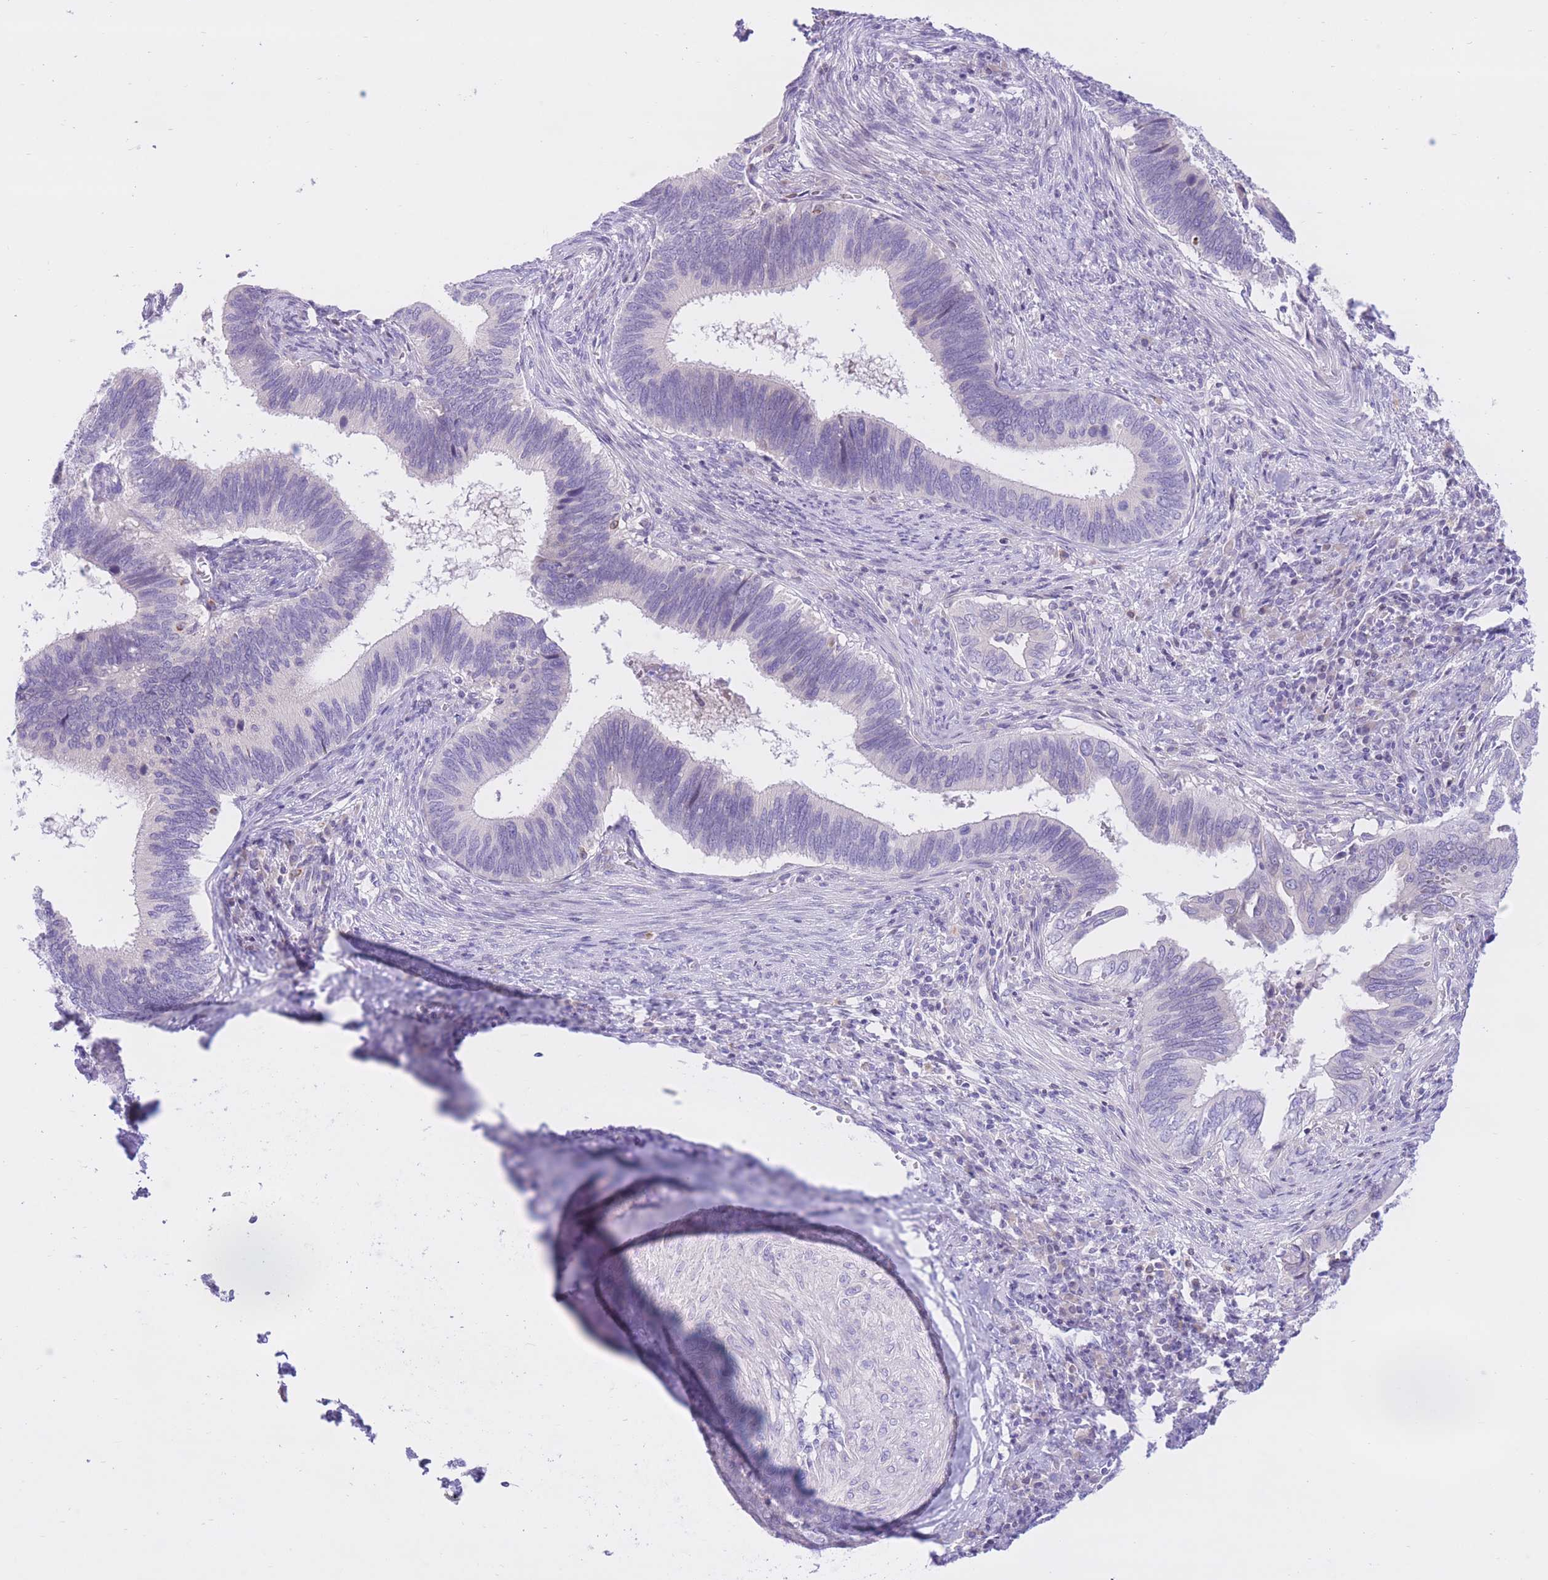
{"staining": {"intensity": "moderate", "quantity": "<25%", "location": "cytoplasmic/membranous"}, "tissue": "cervical cancer", "cell_type": "Tumor cells", "image_type": "cancer", "snomed": [{"axis": "morphology", "description": "Adenocarcinoma, NOS"}, {"axis": "topography", "description": "Cervix"}], "caption": "A low amount of moderate cytoplasmic/membranous positivity is identified in about <25% of tumor cells in adenocarcinoma (cervical) tissue.", "gene": "RPL39L", "patient": {"sex": "female", "age": 42}}